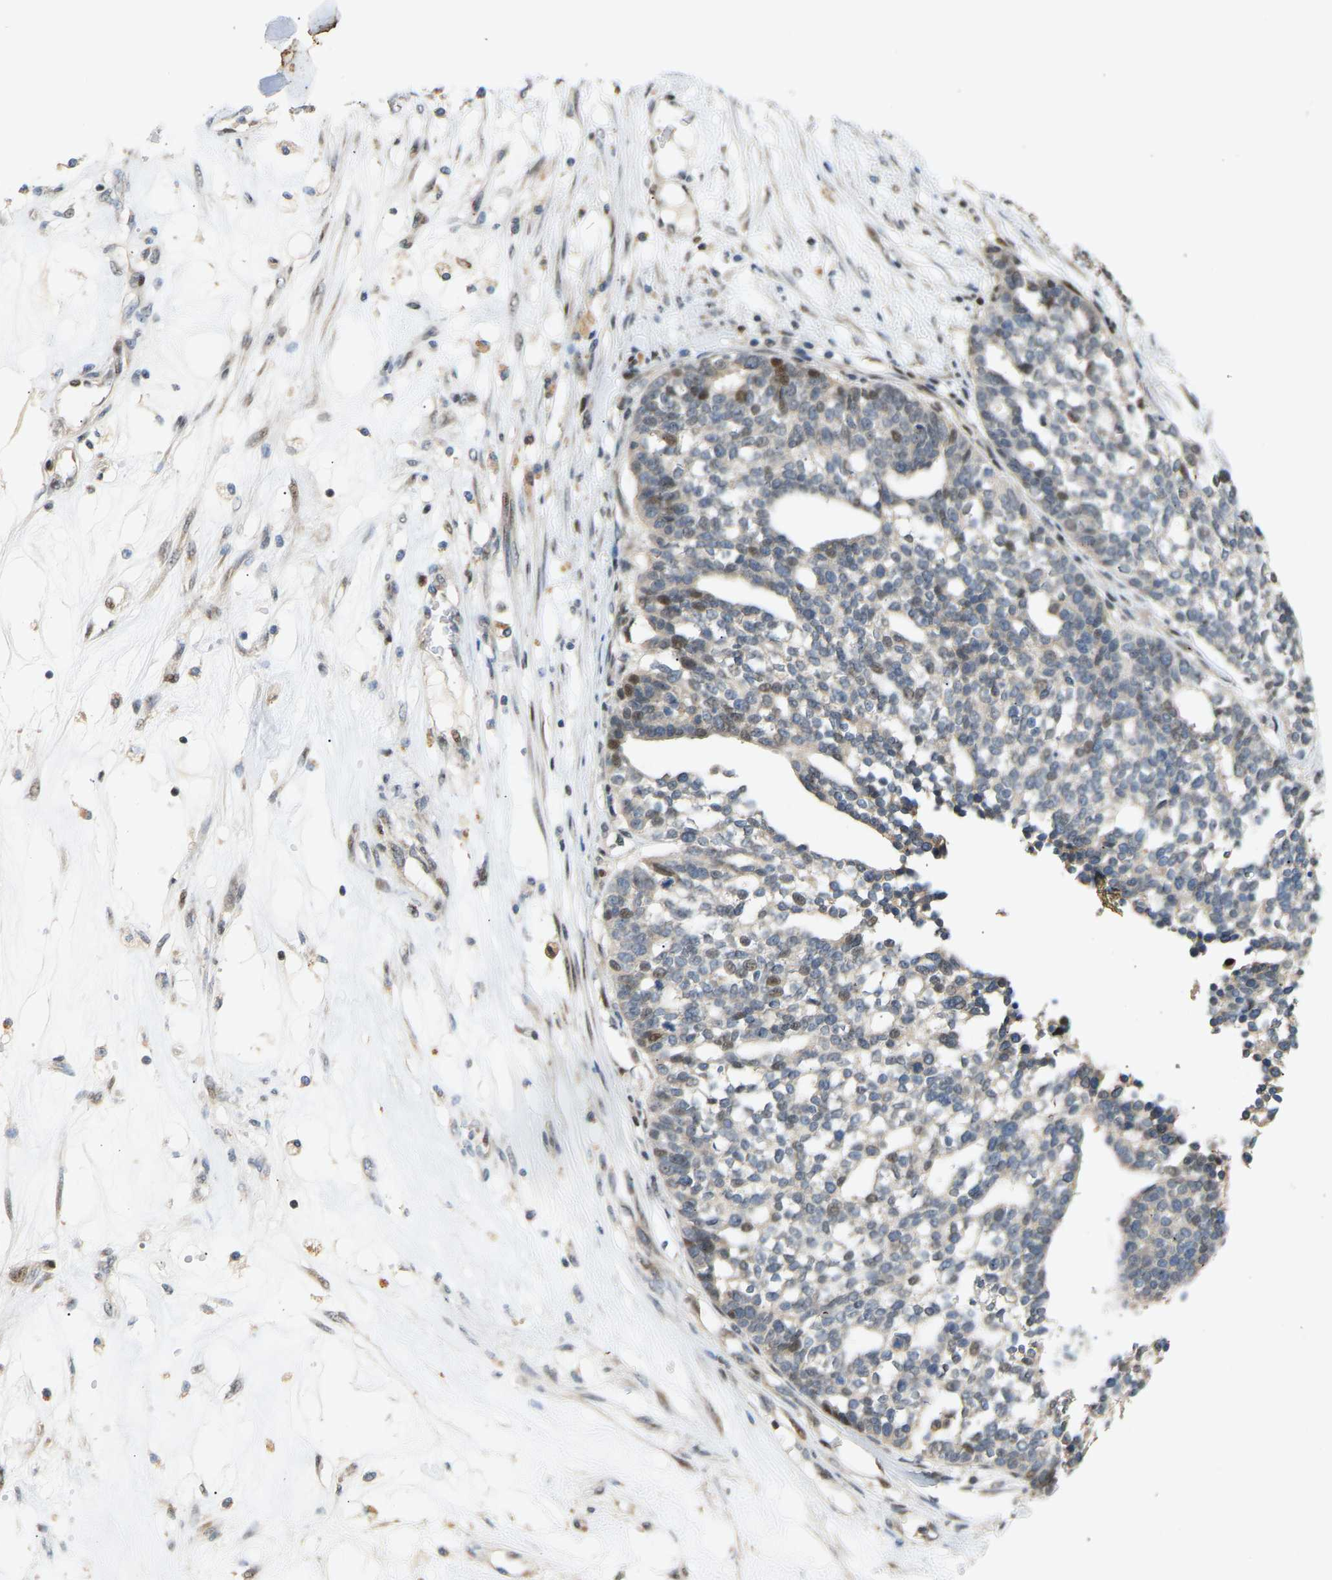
{"staining": {"intensity": "weak", "quantity": "<25%", "location": "nuclear"}, "tissue": "ovarian cancer", "cell_type": "Tumor cells", "image_type": "cancer", "snomed": [{"axis": "morphology", "description": "Cystadenocarcinoma, serous, NOS"}, {"axis": "topography", "description": "Ovary"}], "caption": "This image is of ovarian cancer (serous cystadenocarcinoma) stained with immunohistochemistry to label a protein in brown with the nuclei are counter-stained blue. There is no expression in tumor cells. (DAB immunohistochemistry (IHC) visualized using brightfield microscopy, high magnification).", "gene": "PTPN4", "patient": {"sex": "female", "age": 59}}